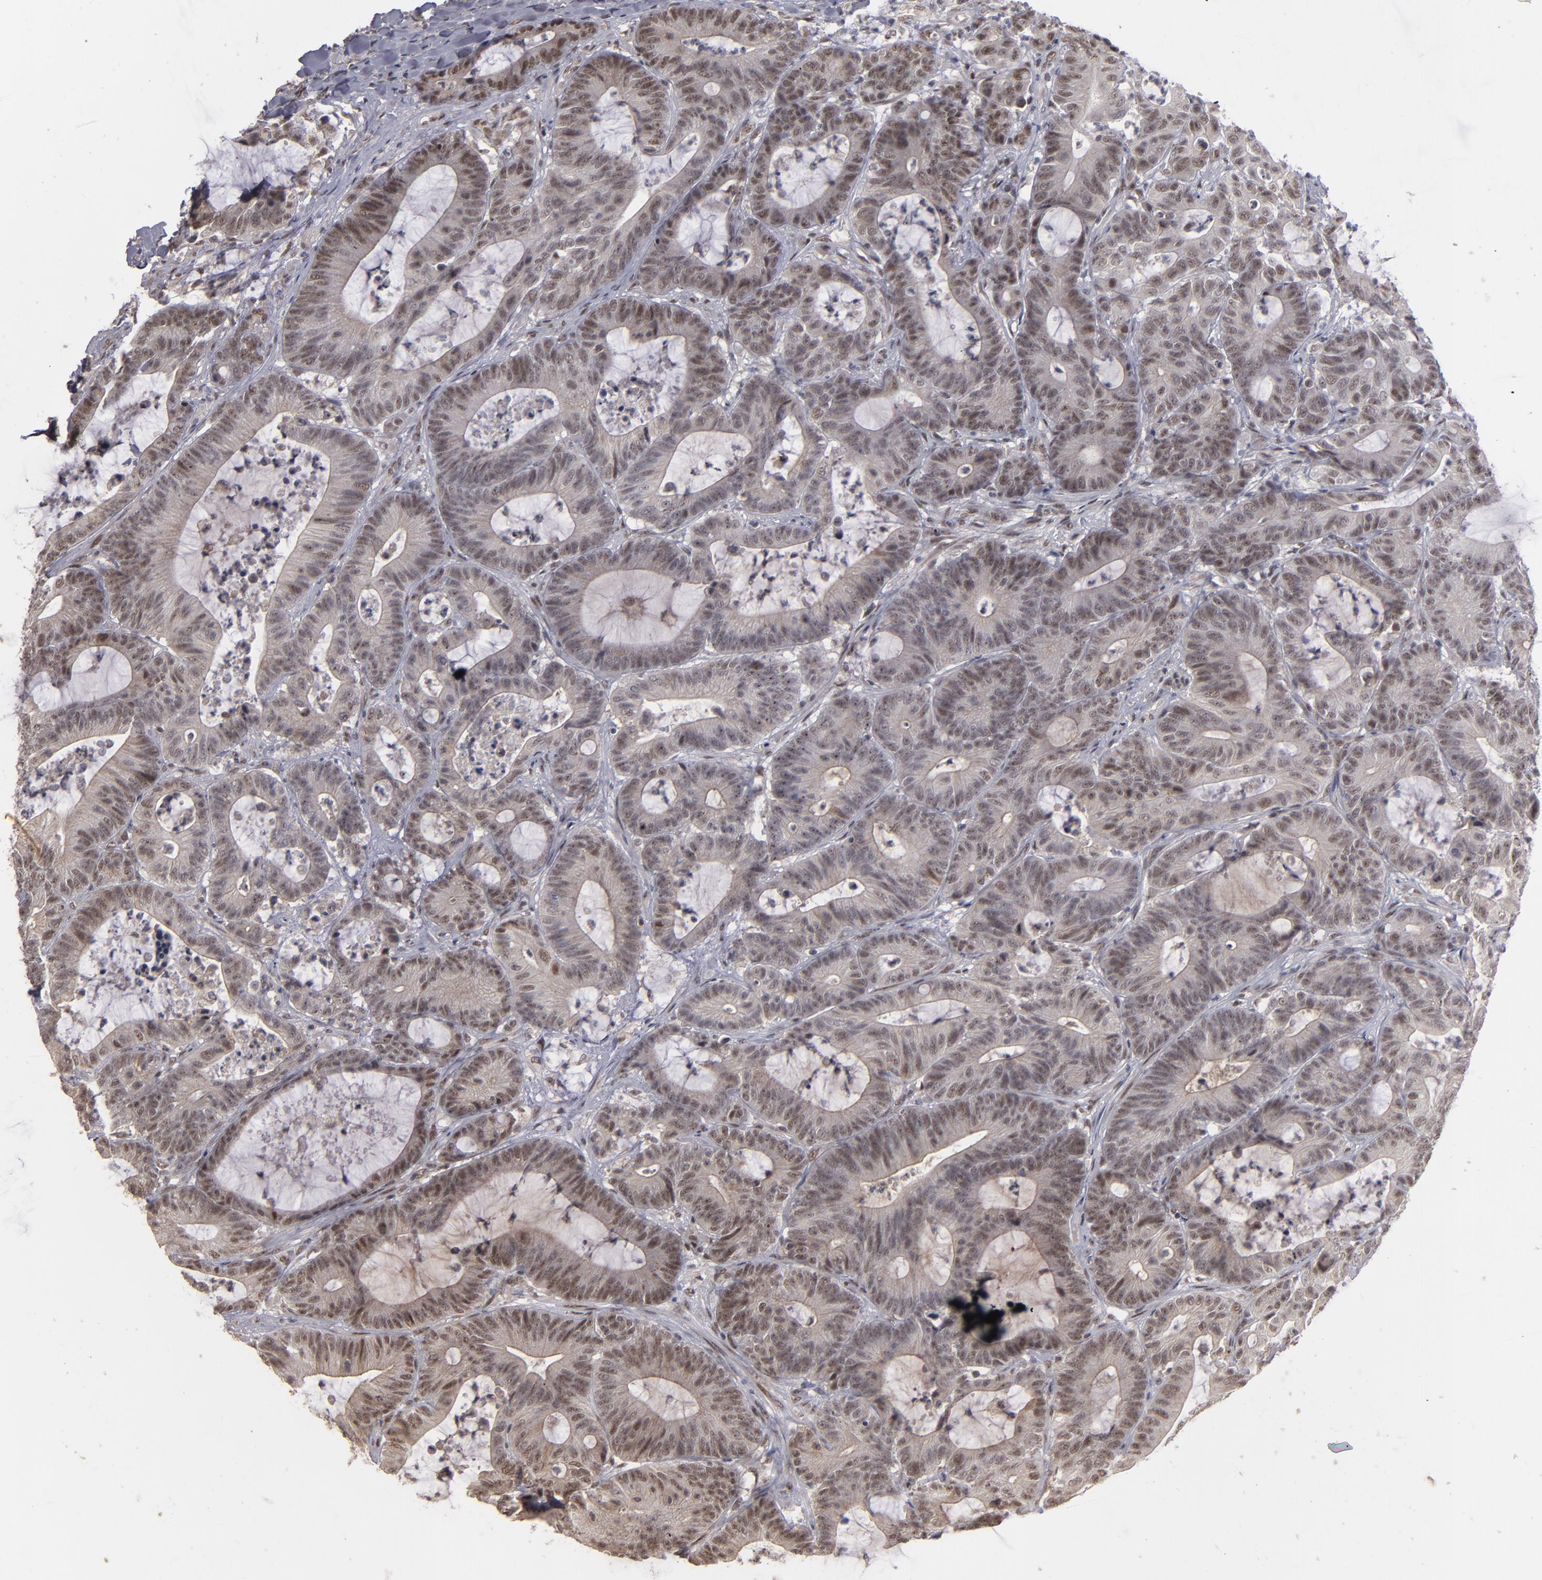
{"staining": {"intensity": "moderate", "quantity": "25%-75%", "location": "nuclear"}, "tissue": "colorectal cancer", "cell_type": "Tumor cells", "image_type": "cancer", "snomed": [{"axis": "morphology", "description": "Adenocarcinoma, NOS"}, {"axis": "topography", "description": "Colon"}], "caption": "Tumor cells reveal medium levels of moderate nuclear positivity in approximately 25%-75% of cells in colorectal cancer (adenocarcinoma).", "gene": "ZNF234", "patient": {"sex": "female", "age": 84}}